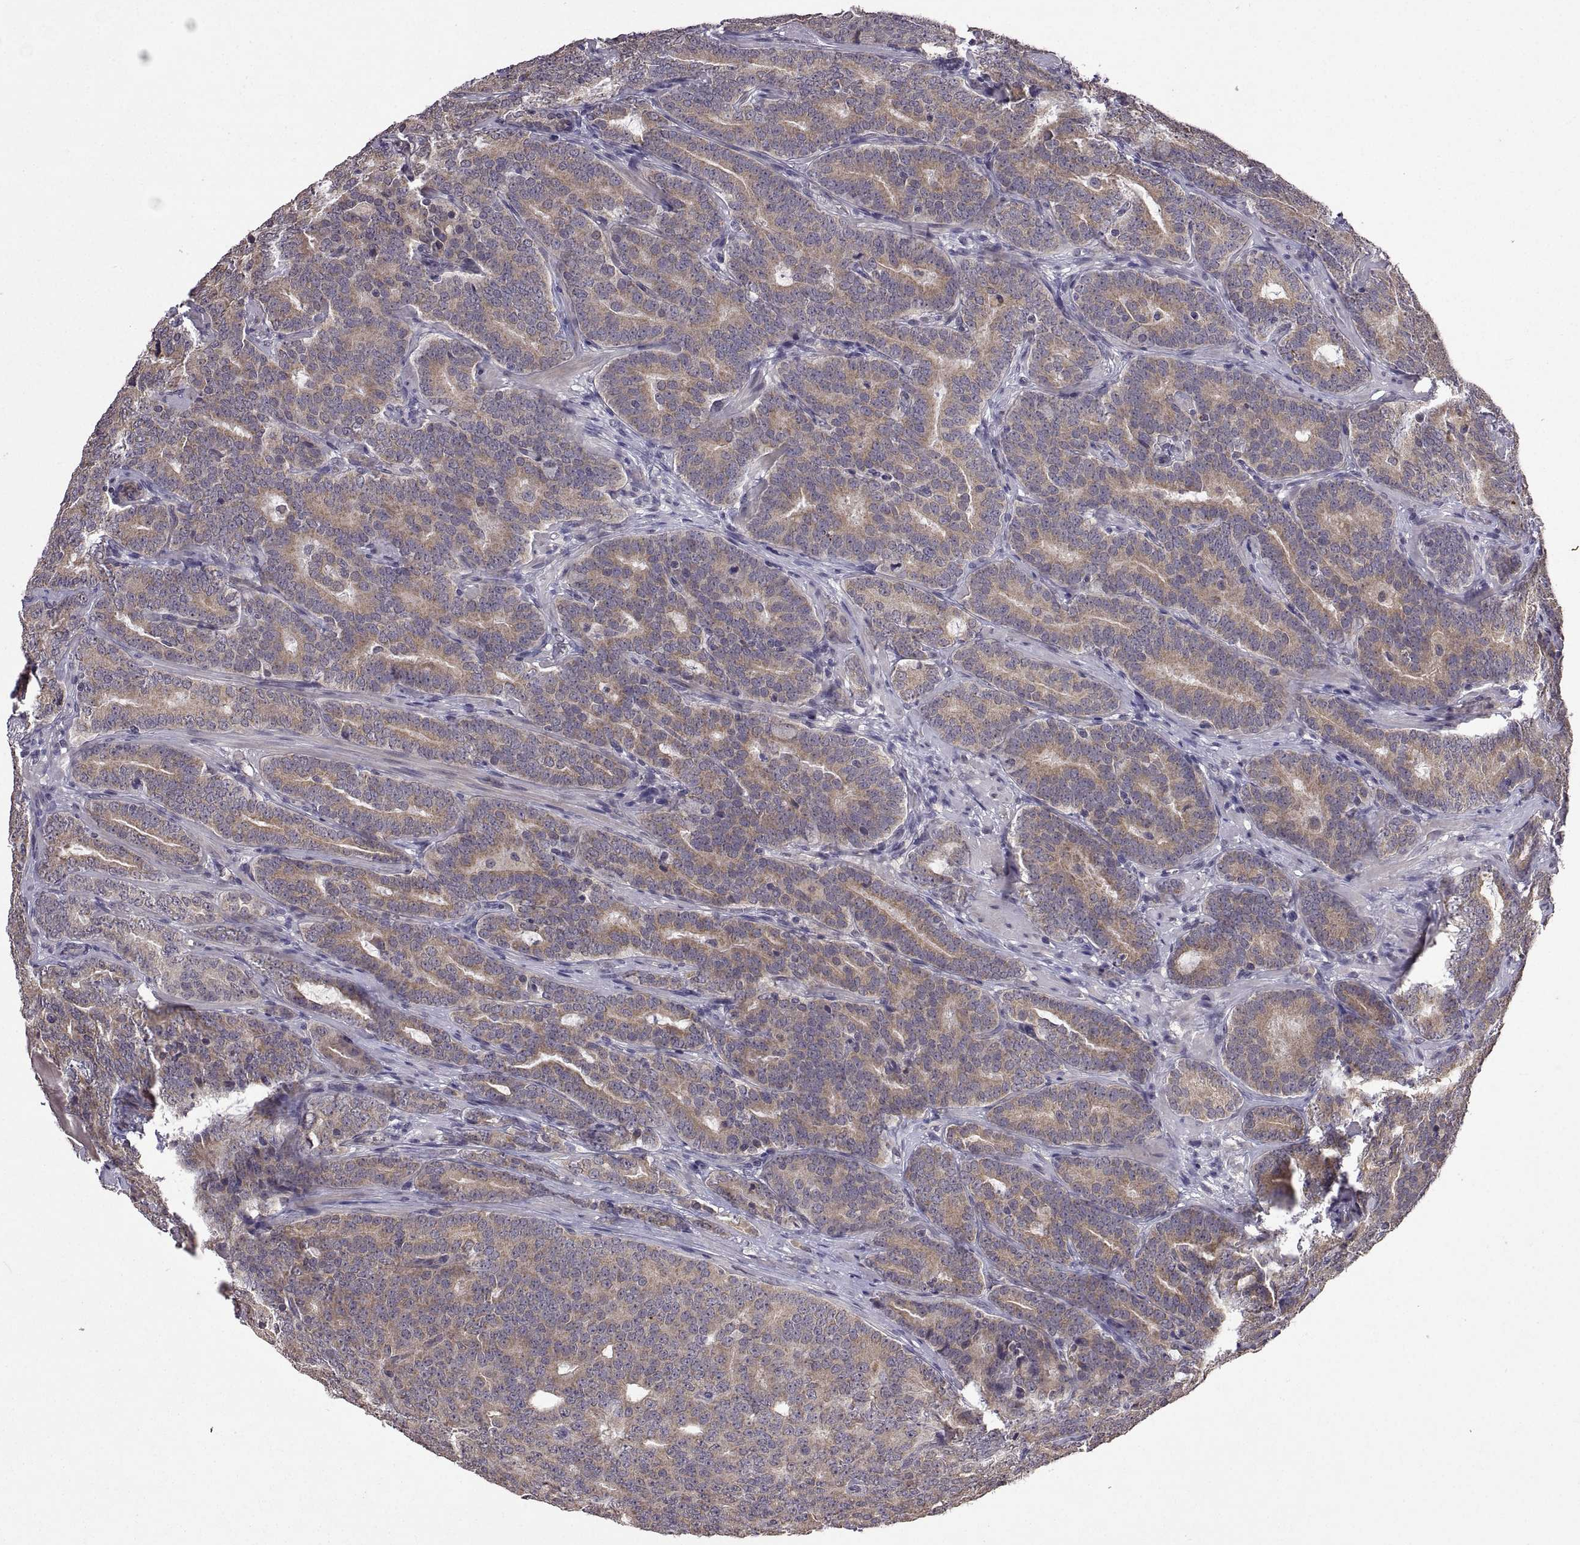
{"staining": {"intensity": "weak", "quantity": ">75%", "location": "cytoplasmic/membranous"}, "tissue": "prostate cancer", "cell_type": "Tumor cells", "image_type": "cancer", "snomed": [{"axis": "morphology", "description": "Adenocarcinoma, NOS"}, {"axis": "topography", "description": "Prostate"}], "caption": "A high-resolution histopathology image shows immunohistochemistry (IHC) staining of prostate cancer (adenocarcinoma), which reveals weak cytoplasmic/membranous expression in about >75% of tumor cells. Using DAB (3,3'-diaminobenzidine) (brown) and hematoxylin (blue) stains, captured at high magnification using brightfield microscopy.", "gene": "LAMA1", "patient": {"sex": "male", "age": 71}}